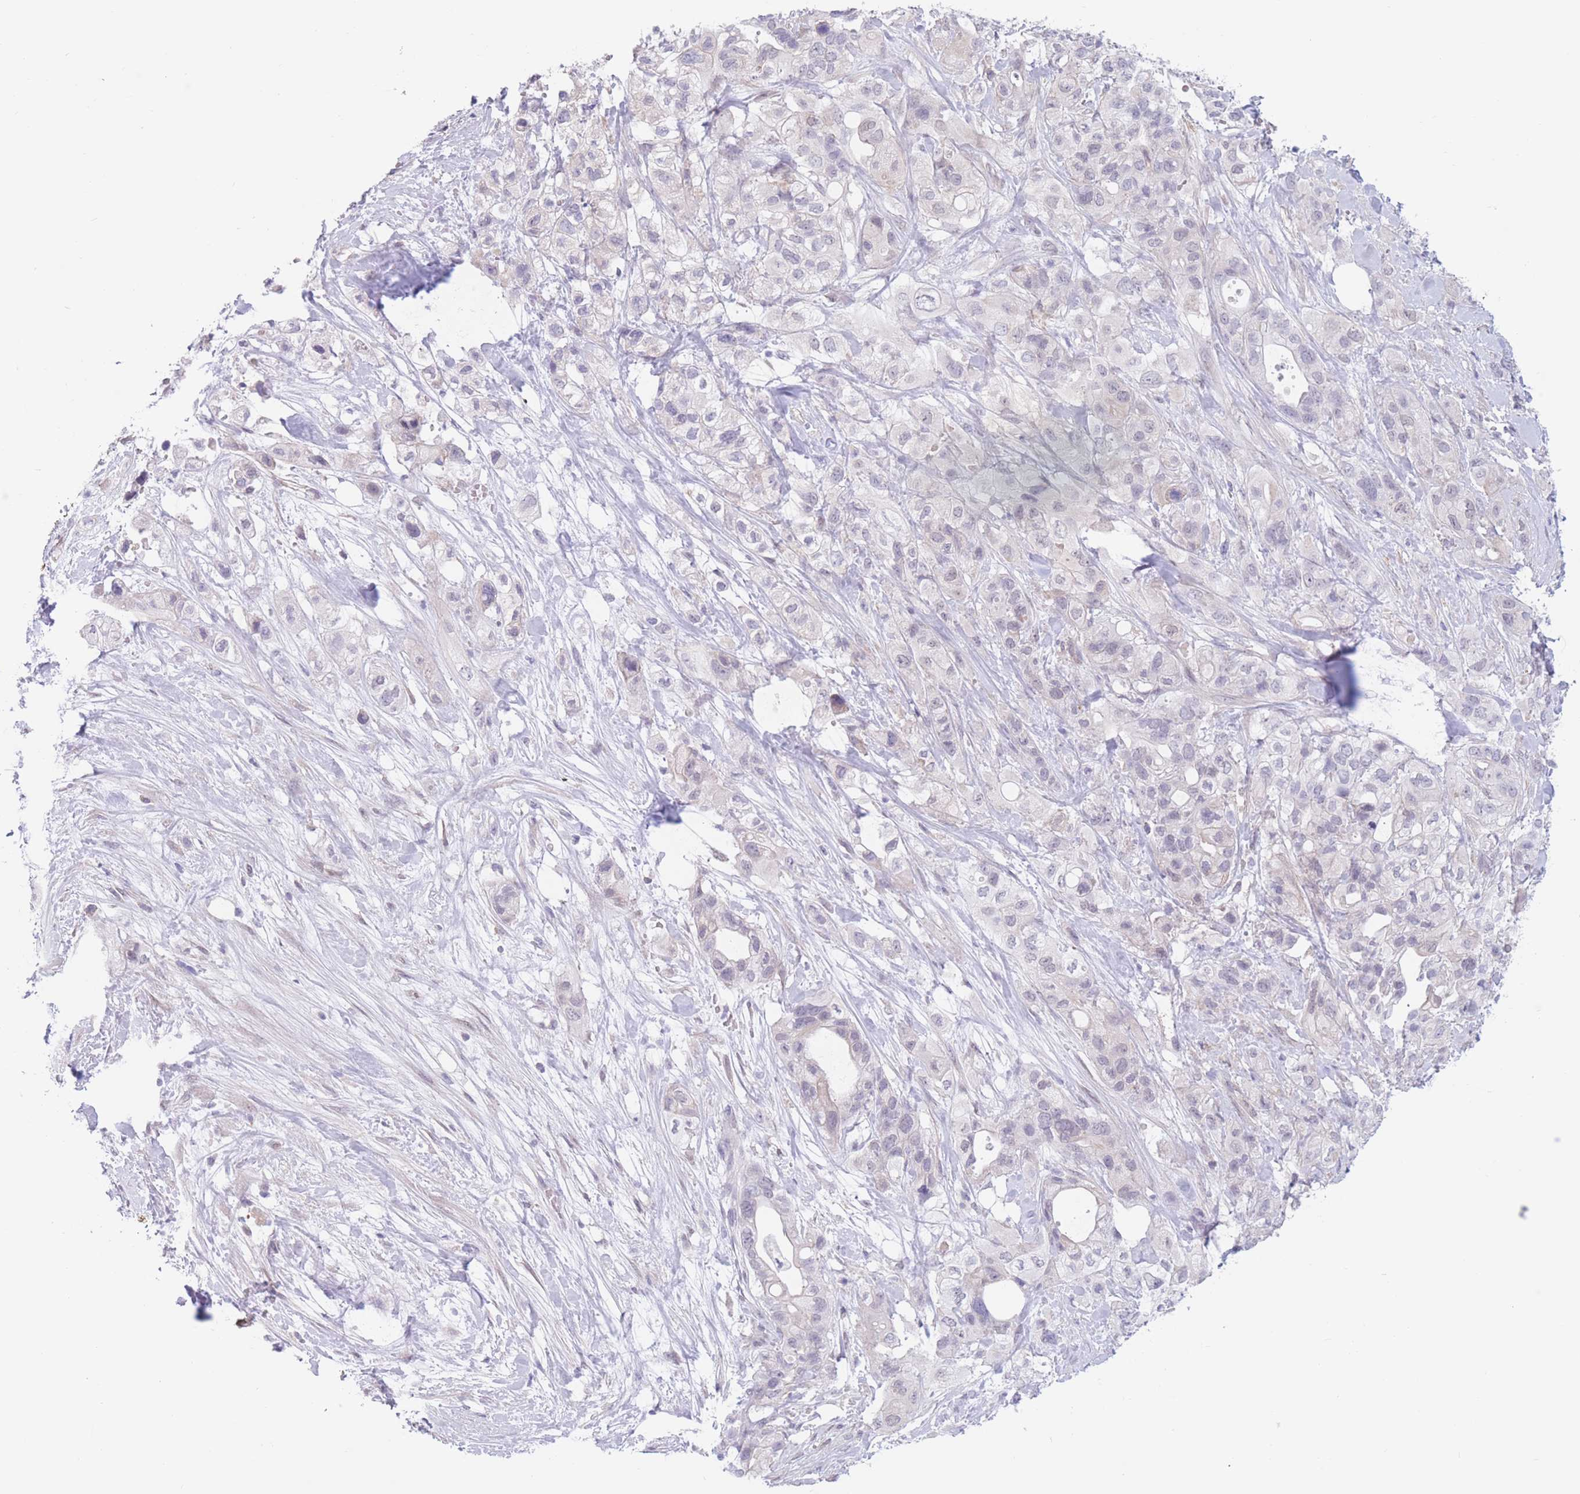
{"staining": {"intensity": "negative", "quantity": "none", "location": "none"}, "tissue": "pancreatic cancer", "cell_type": "Tumor cells", "image_type": "cancer", "snomed": [{"axis": "morphology", "description": "Adenocarcinoma, NOS"}, {"axis": "topography", "description": "Pancreas"}], "caption": "The micrograph reveals no significant positivity in tumor cells of pancreatic adenocarcinoma.", "gene": "PODXL", "patient": {"sex": "male", "age": 44}}